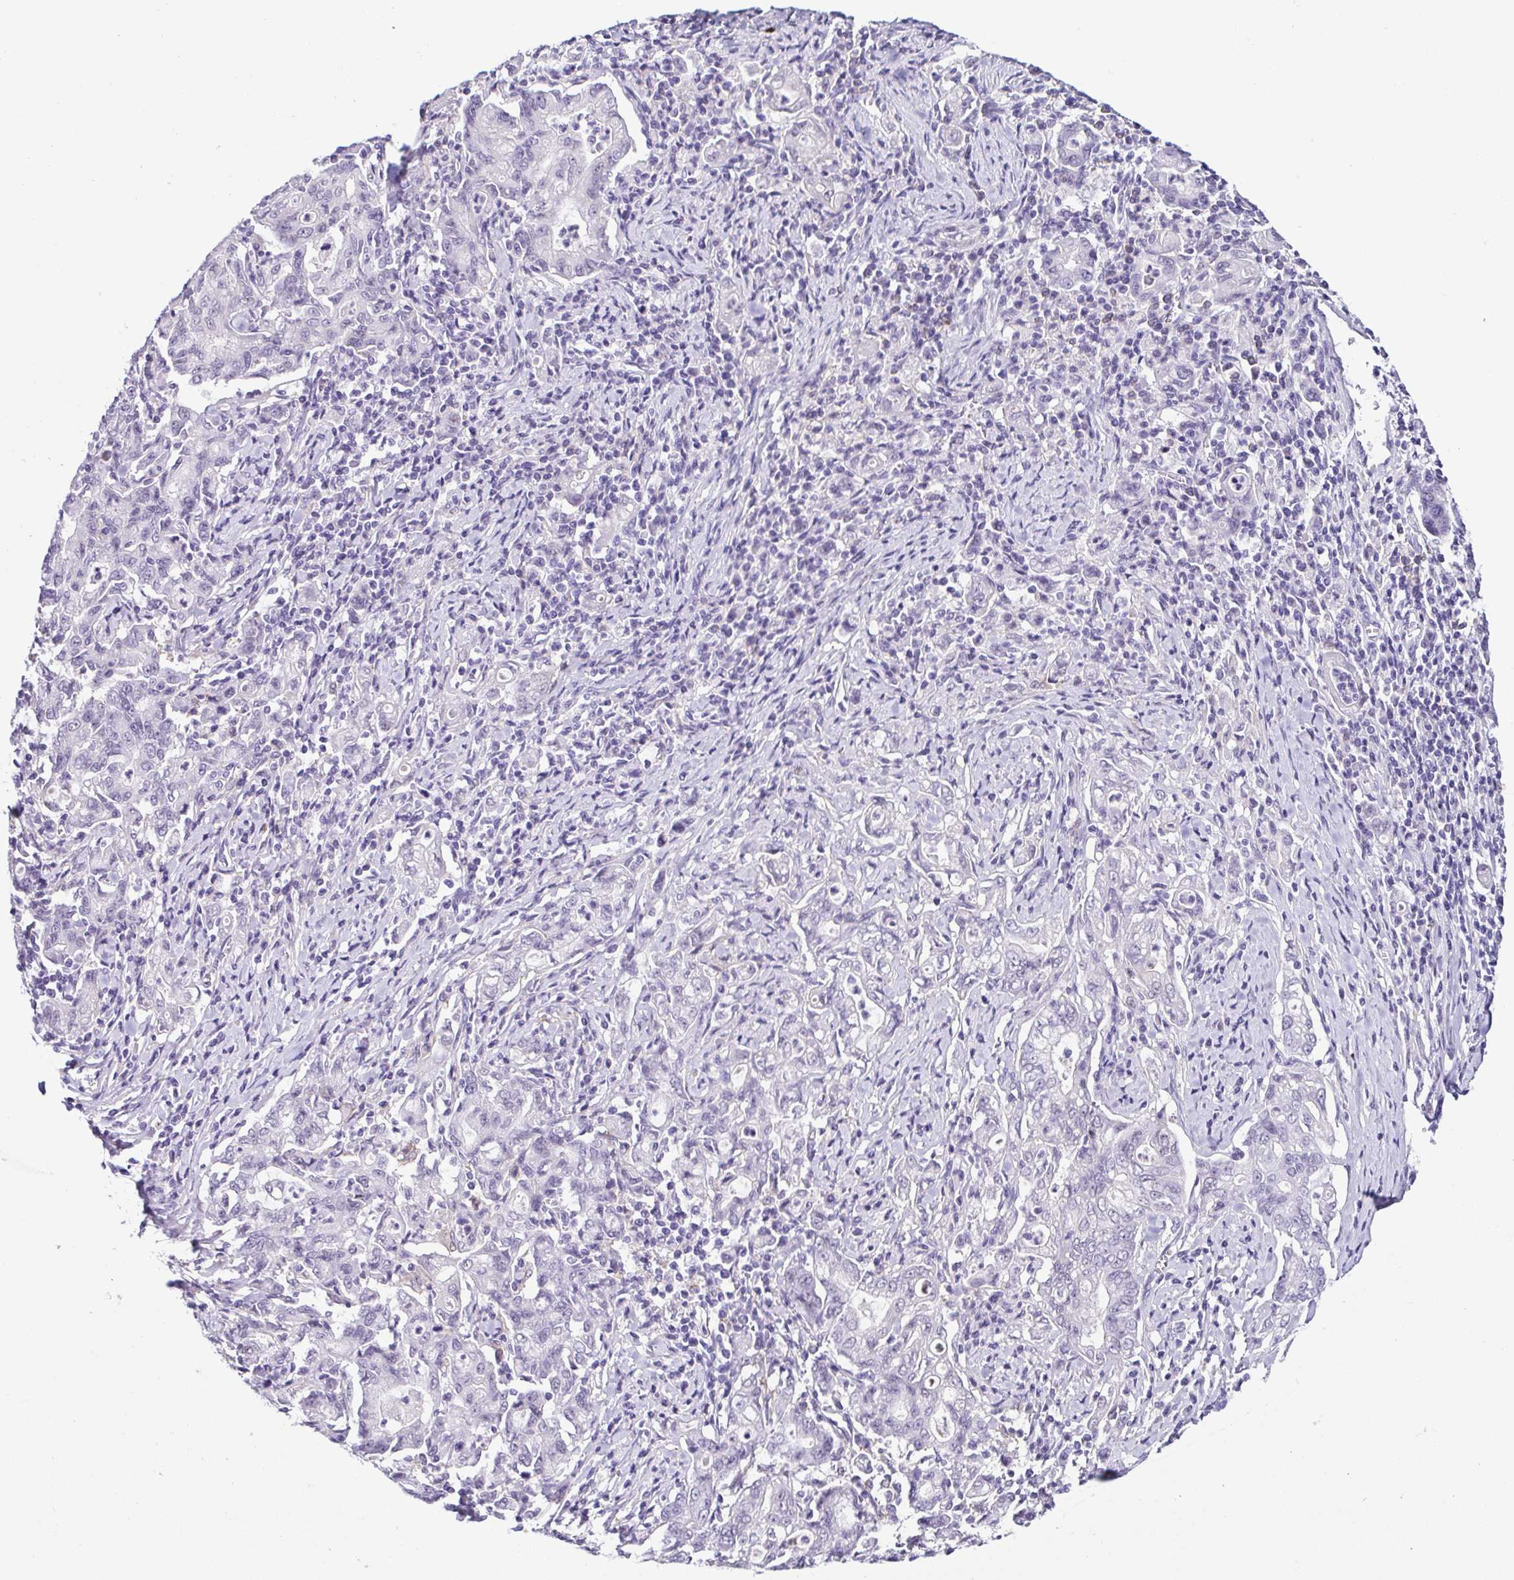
{"staining": {"intensity": "negative", "quantity": "none", "location": "none"}, "tissue": "stomach cancer", "cell_type": "Tumor cells", "image_type": "cancer", "snomed": [{"axis": "morphology", "description": "Adenocarcinoma, NOS"}, {"axis": "topography", "description": "Stomach, upper"}], "caption": "Immunohistochemistry (IHC) photomicrograph of human stomach cancer (adenocarcinoma) stained for a protein (brown), which exhibits no positivity in tumor cells.", "gene": "TERT", "patient": {"sex": "female", "age": 79}}